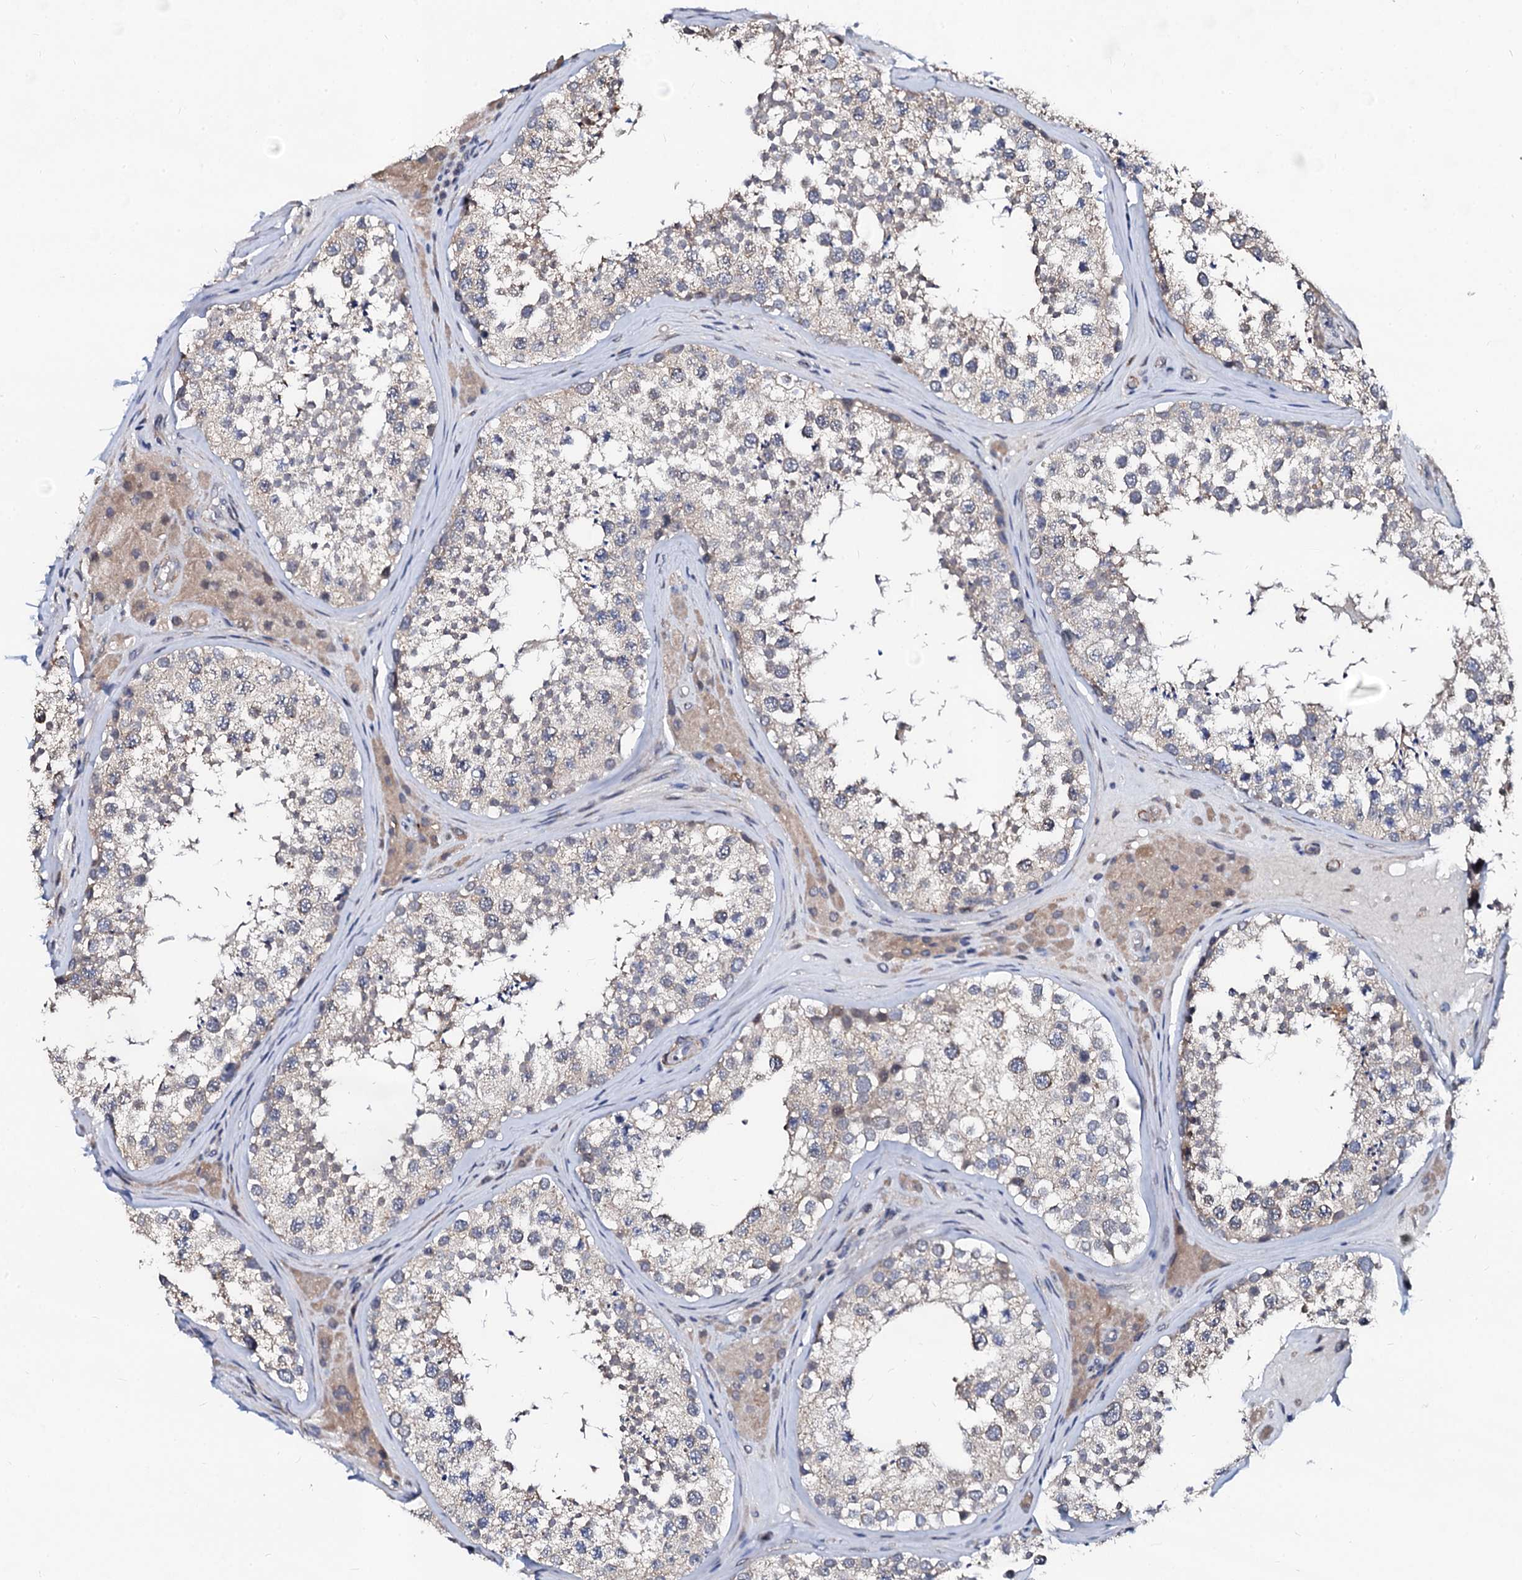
{"staining": {"intensity": "weak", "quantity": "<25%", "location": "cytoplasmic/membranous"}, "tissue": "testis", "cell_type": "Cells in seminiferous ducts", "image_type": "normal", "snomed": [{"axis": "morphology", "description": "Normal tissue, NOS"}, {"axis": "topography", "description": "Testis"}], "caption": "The immunohistochemistry (IHC) histopathology image has no significant staining in cells in seminiferous ducts of testis. The staining is performed using DAB (3,3'-diaminobenzidine) brown chromogen with nuclei counter-stained in using hematoxylin.", "gene": "GPR176", "patient": {"sex": "male", "age": 46}}